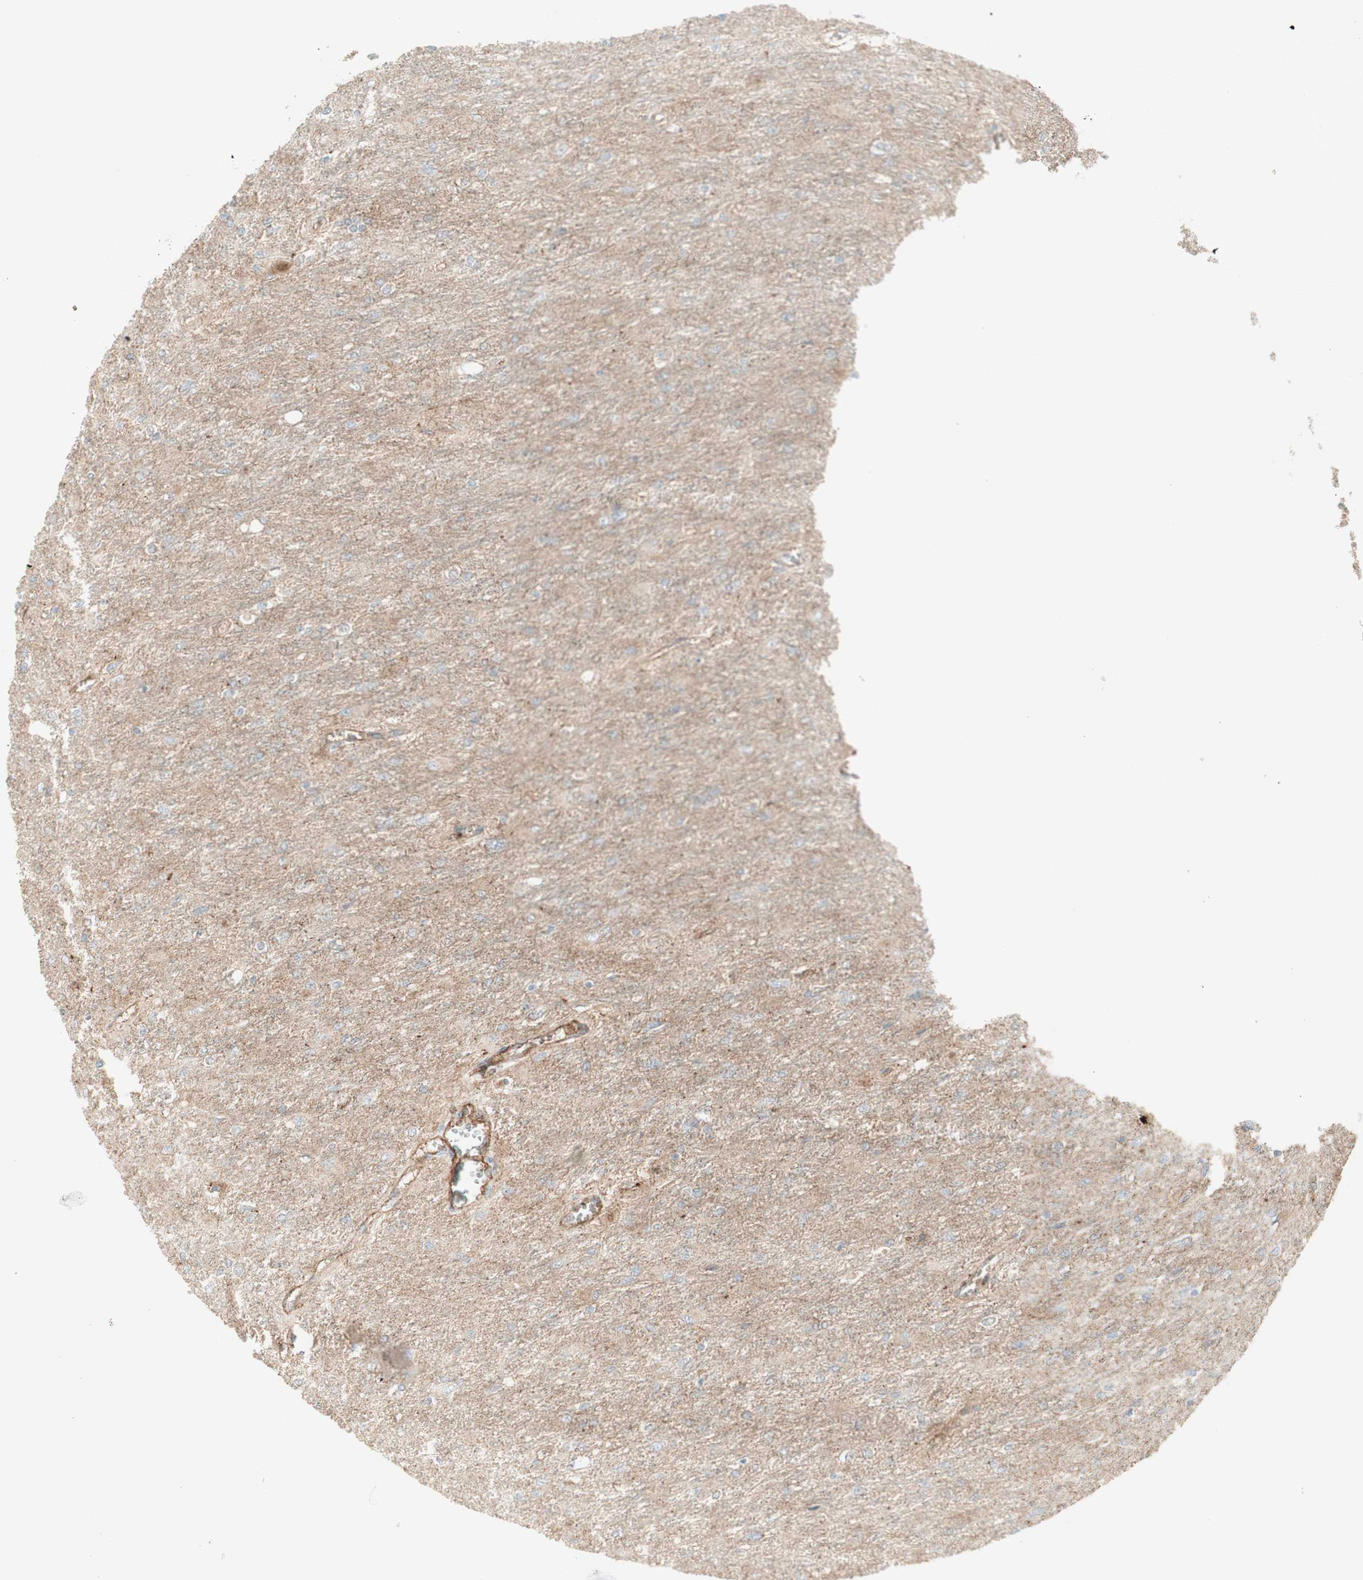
{"staining": {"intensity": "negative", "quantity": "none", "location": "none"}, "tissue": "glioma", "cell_type": "Tumor cells", "image_type": "cancer", "snomed": [{"axis": "morphology", "description": "Glioma, malignant, High grade"}, {"axis": "topography", "description": "Cerebral cortex"}], "caption": "The IHC photomicrograph has no significant staining in tumor cells of malignant high-grade glioma tissue.", "gene": "MYO6", "patient": {"sex": "female", "age": 36}}